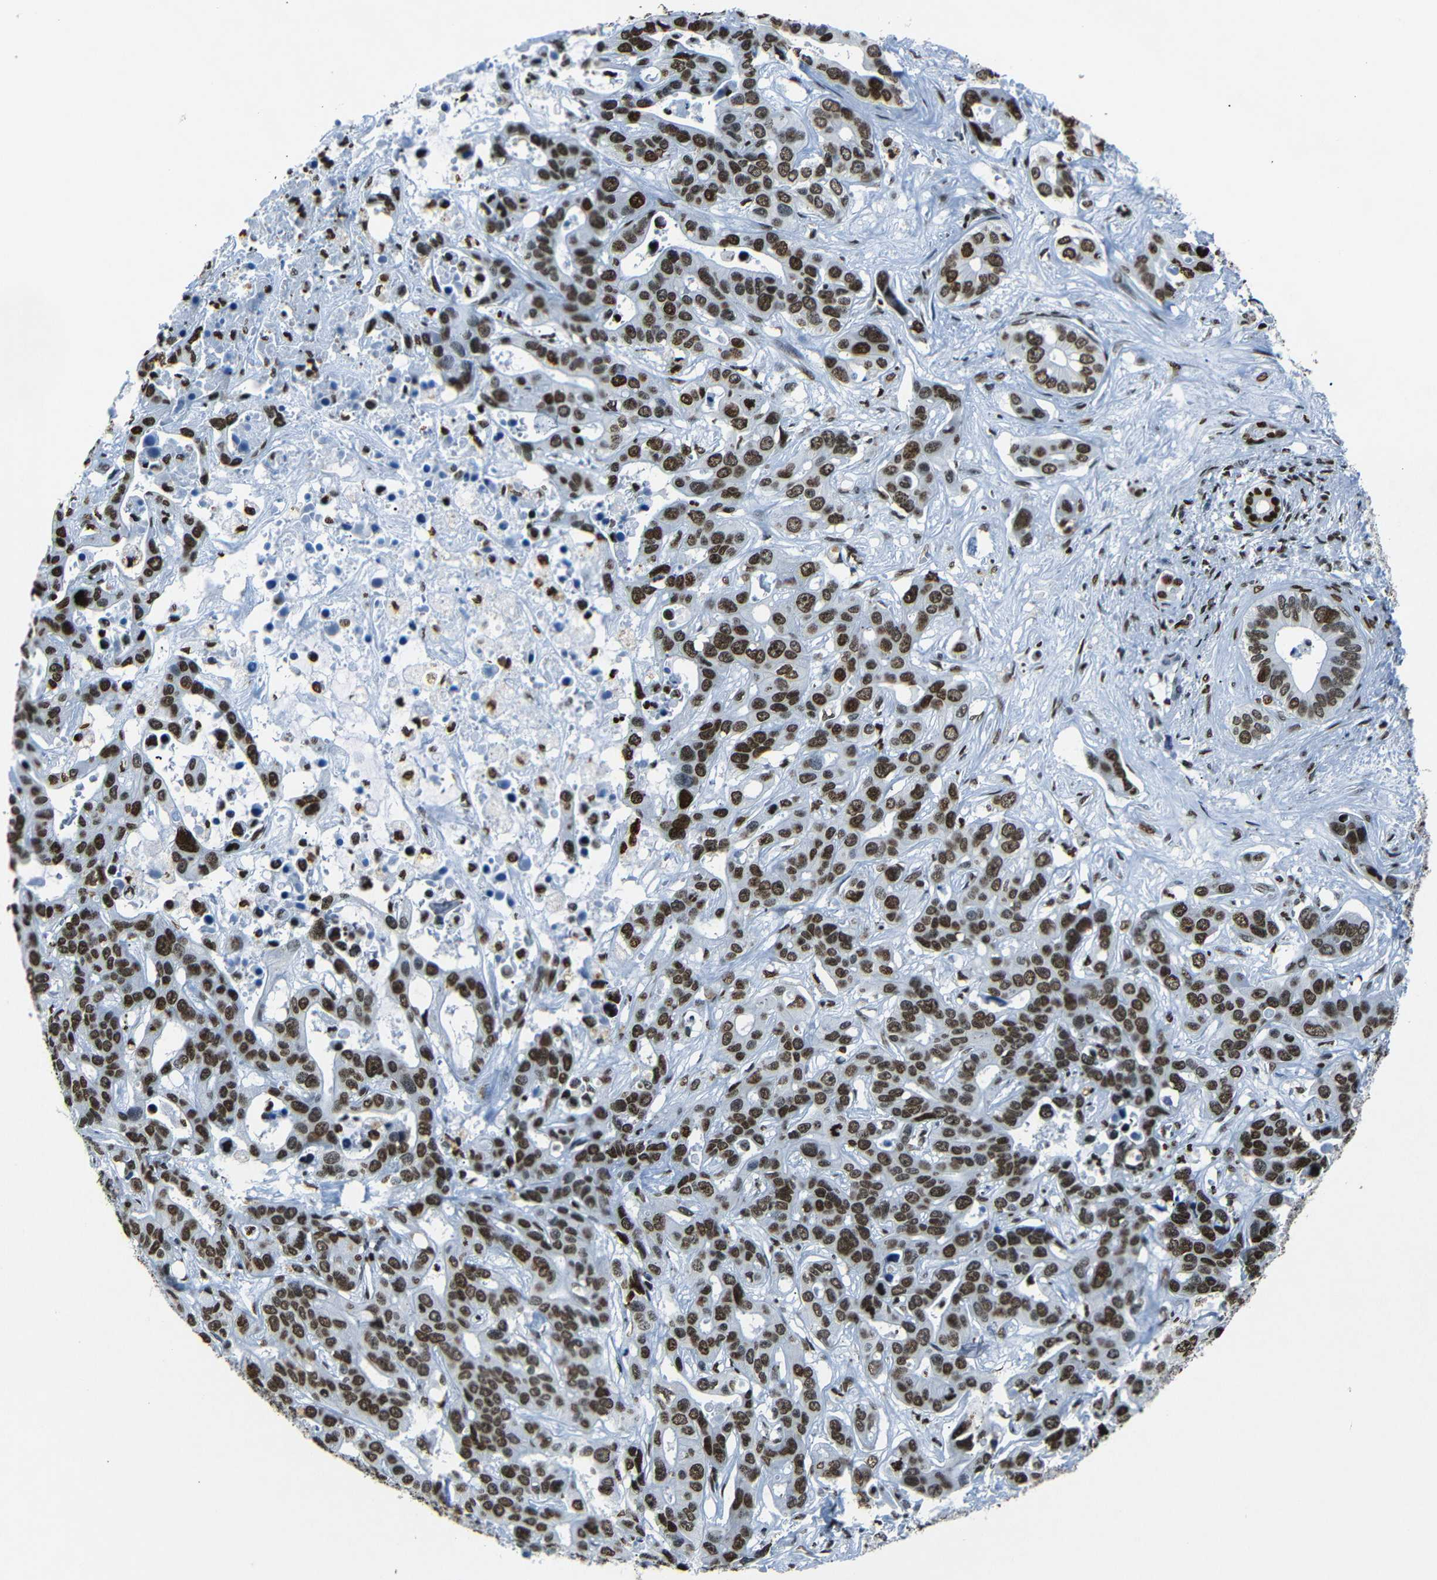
{"staining": {"intensity": "strong", "quantity": ">75%", "location": "nuclear"}, "tissue": "liver cancer", "cell_type": "Tumor cells", "image_type": "cancer", "snomed": [{"axis": "morphology", "description": "Cholangiocarcinoma"}, {"axis": "topography", "description": "Liver"}], "caption": "A brown stain labels strong nuclear staining of a protein in liver cancer (cholangiocarcinoma) tumor cells.", "gene": "HMGN1", "patient": {"sex": "female", "age": 65}}